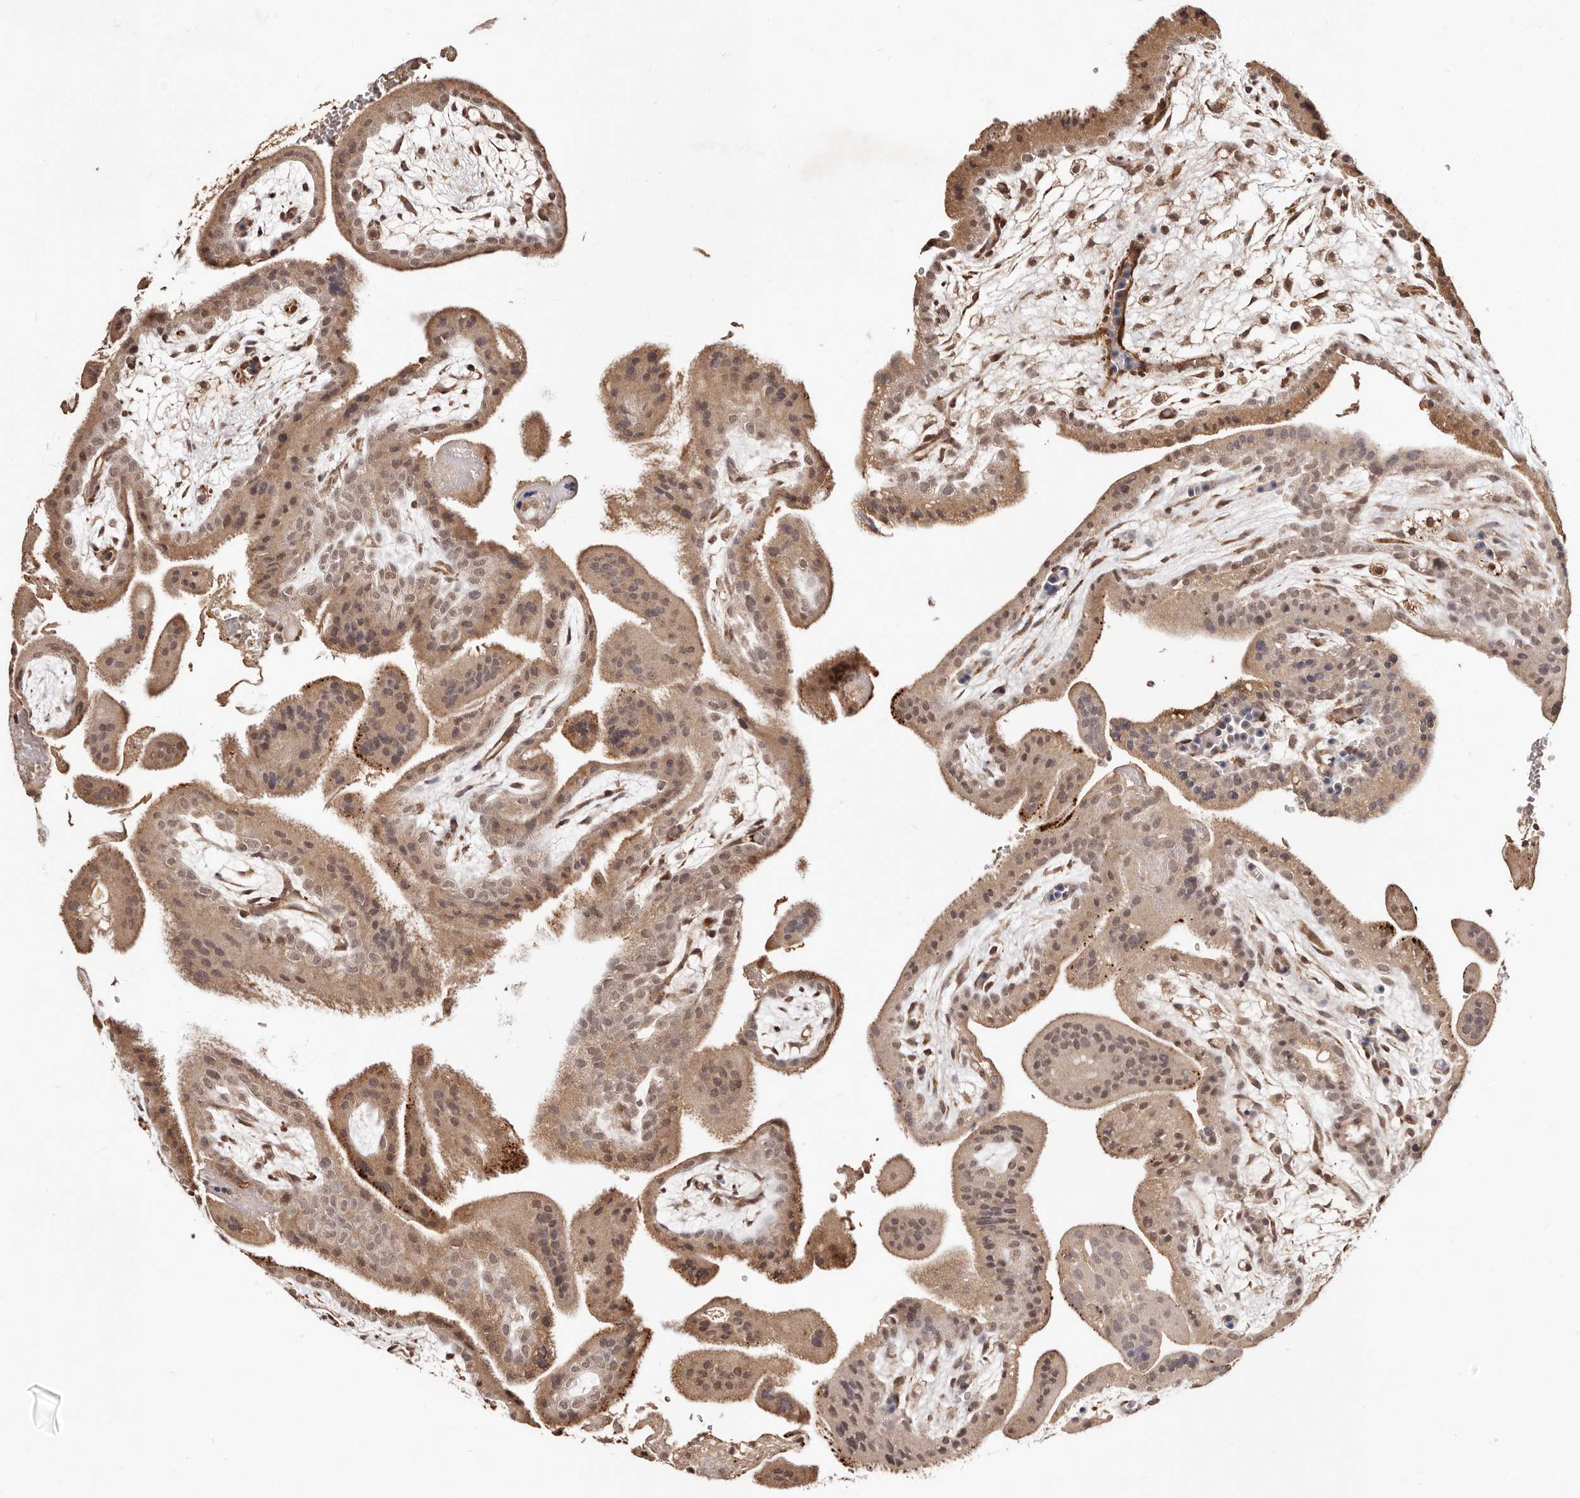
{"staining": {"intensity": "moderate", "quantity": ">75%", "location": "cytoplasmic/membranous"}, "tissue": "placenta", "cell_type": "Decidual cells", "image_type": "normal", "snomed": [{"axis": "morphology", "description": "Normal tissue, NOS"}, {"axis": "topography", "description": "Placenta"}], "caption": "Benign placenta was stained to show a protein in brown. There is medium levels of moderate cytoplasmic/membranous staining in about >75% of decidual cells. The protein of interest is shown in brown color, while the nuclei are stained blue.", "gene": "BICRAL", "patient": {"sex": "female", "age": 35}}